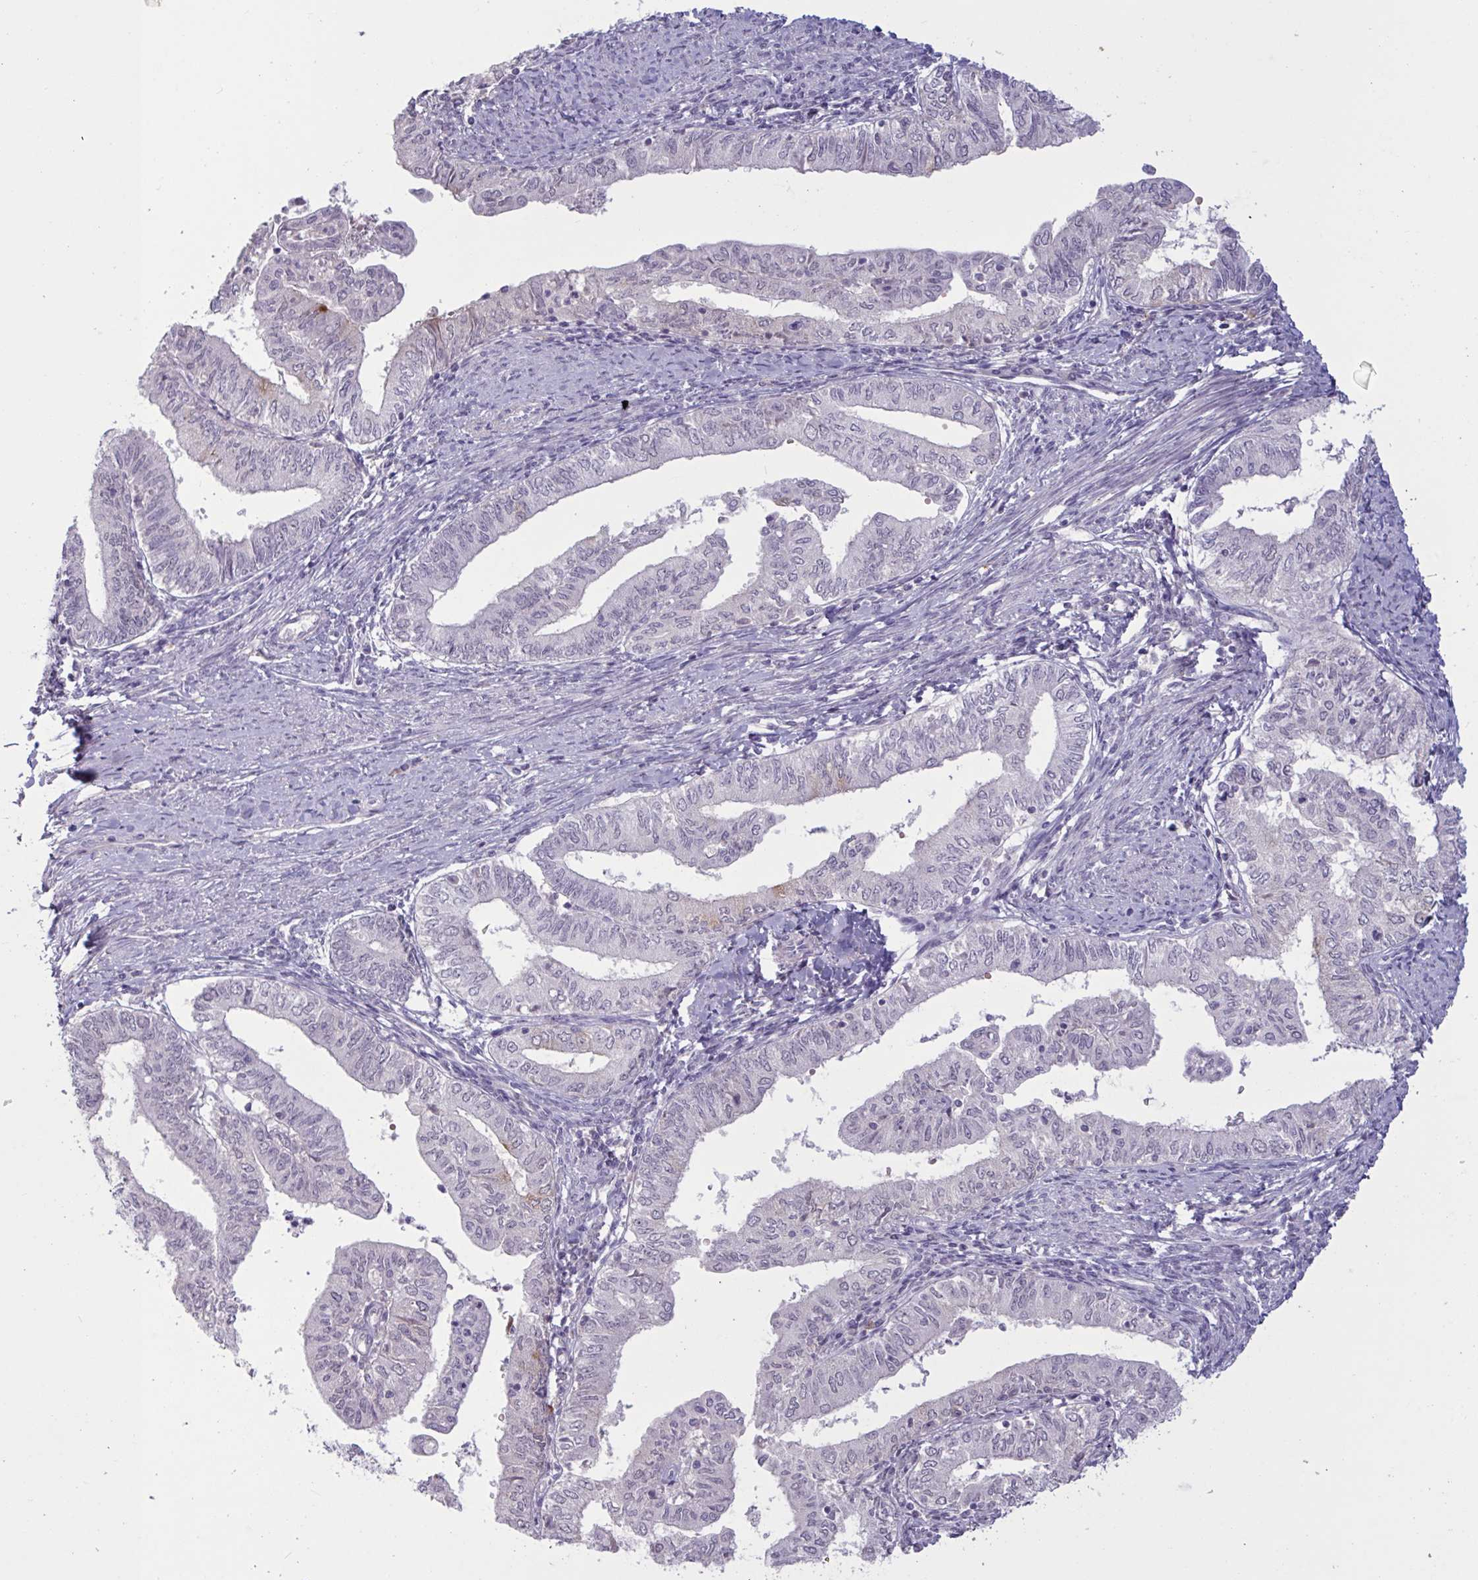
{"staining": {"intensity": "negative", "quantity": "none", "location": "none"}, "tissue": "endometrial cancer", "cell_type": "Tumor cells", "image_type": "cancer", "snomed": [{"axis": "morphology", "description": "Adenocarcinoma, NOS"}, {"axis": "topography", "description": "Endometrium"}], "caption": "DAB (3,3'-diaminobenzidine) immunohistochemical staining of endometrial cancer exhibits no significant staining in tumor cells.", "gene": "RFPL4B", "patient": {"sex": "female", "age": 66}}